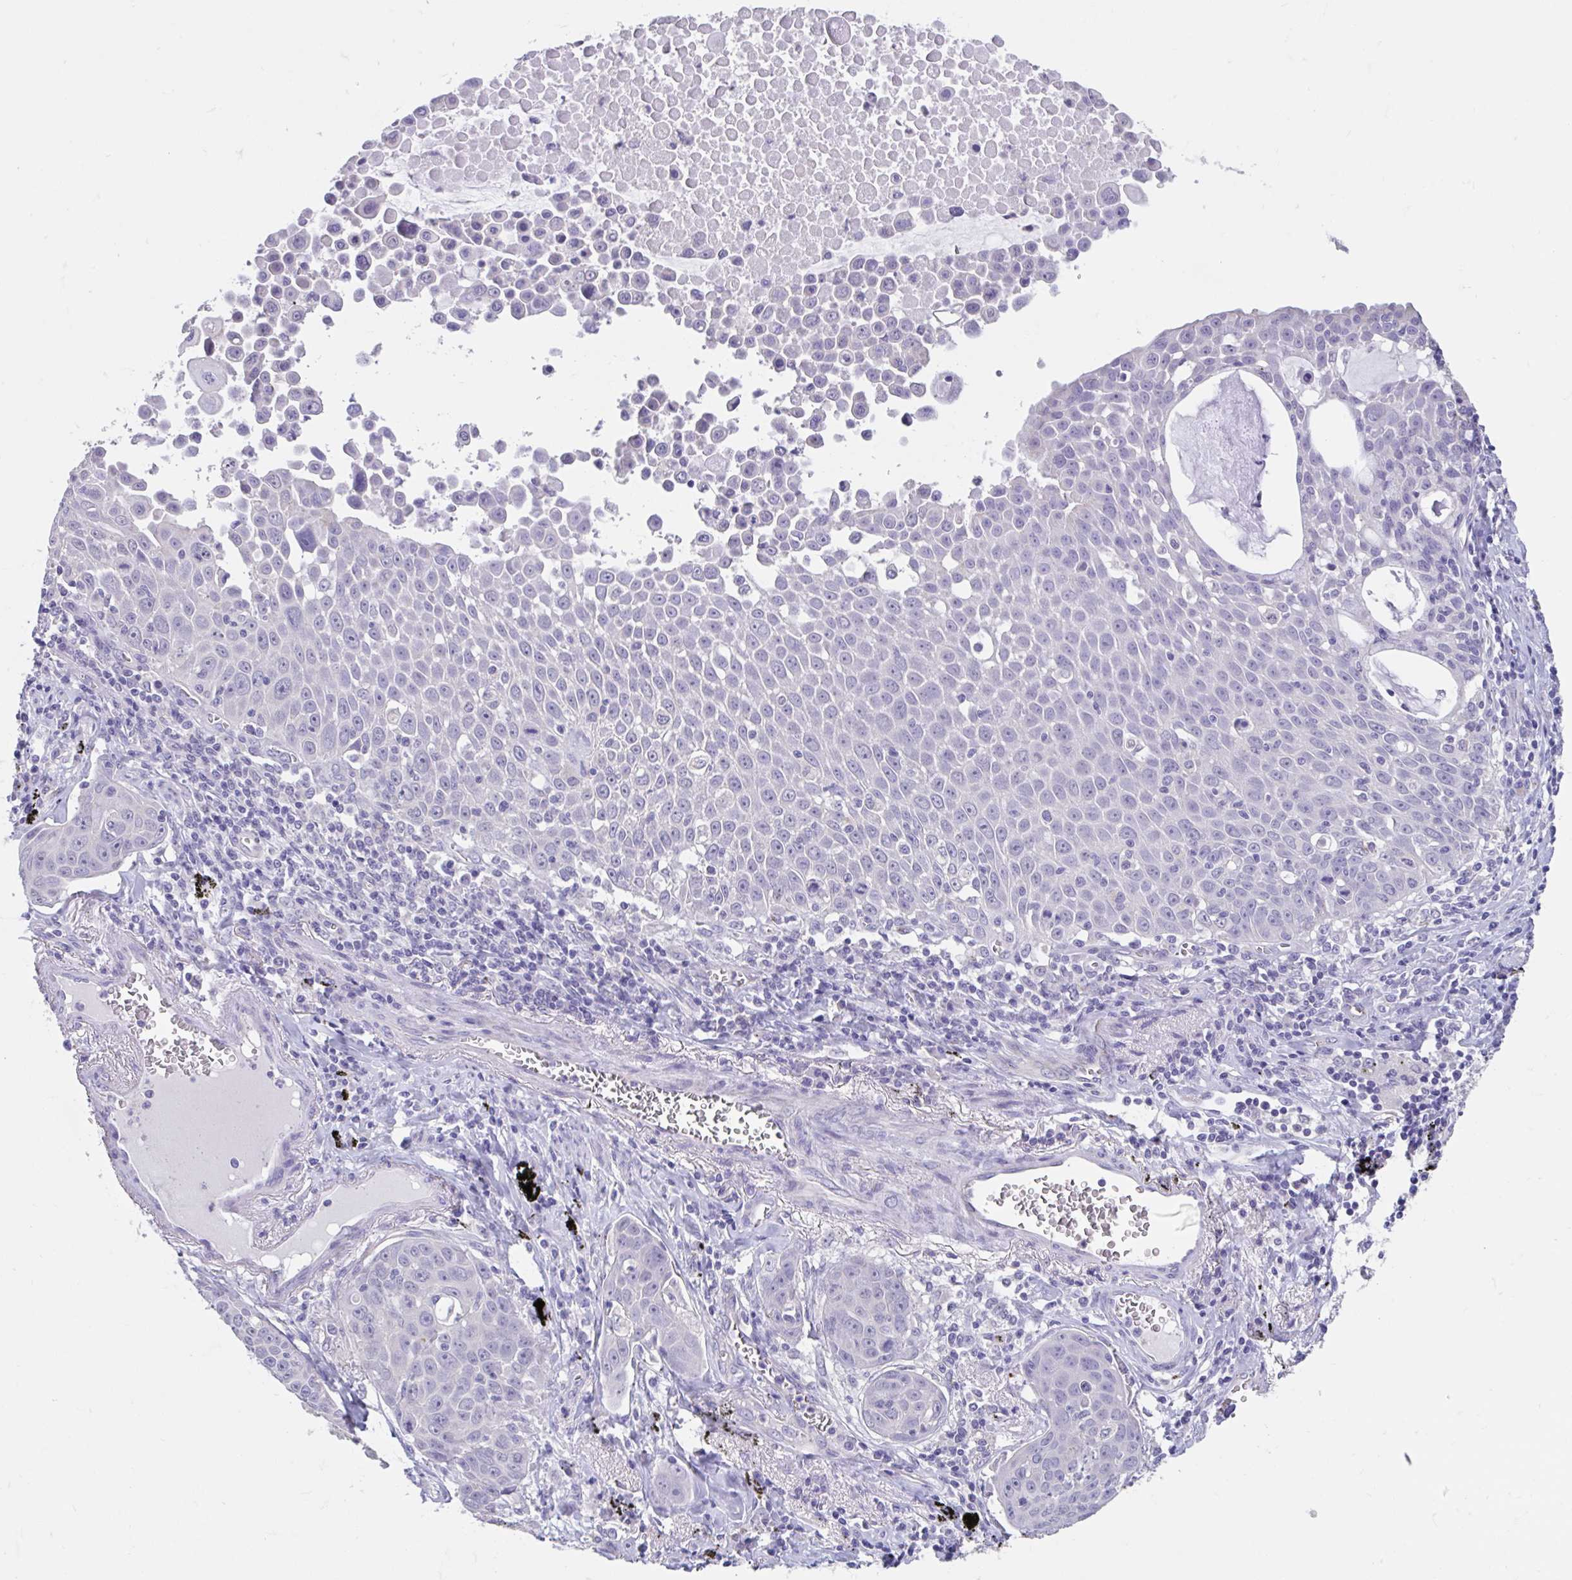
{"staining": {"intensity": "negative", "quantity": "none", "location": "none"}, "tissue": "lung cancer", "cell_type": "Tumor cells", "image_type": "cancer", "snomed": [{"axis": "morphology", "description": "Squamous cell carcinoma, NOS"}, {"axis": "morphology", "description": "Squamous cell carcinoma, metastatic, NOS"}, {"axis": "topography", "description": "Lymph node"}, {"axis": "topography", "description": "Lung"}], "caption": "Lung squamous cell carcinoma stained for a protein using immunohistochemistry (IHC) demonstrates no staining tumor cells.", "gene": "GPR162", "patient": {"sex": "female", "age": 62}}